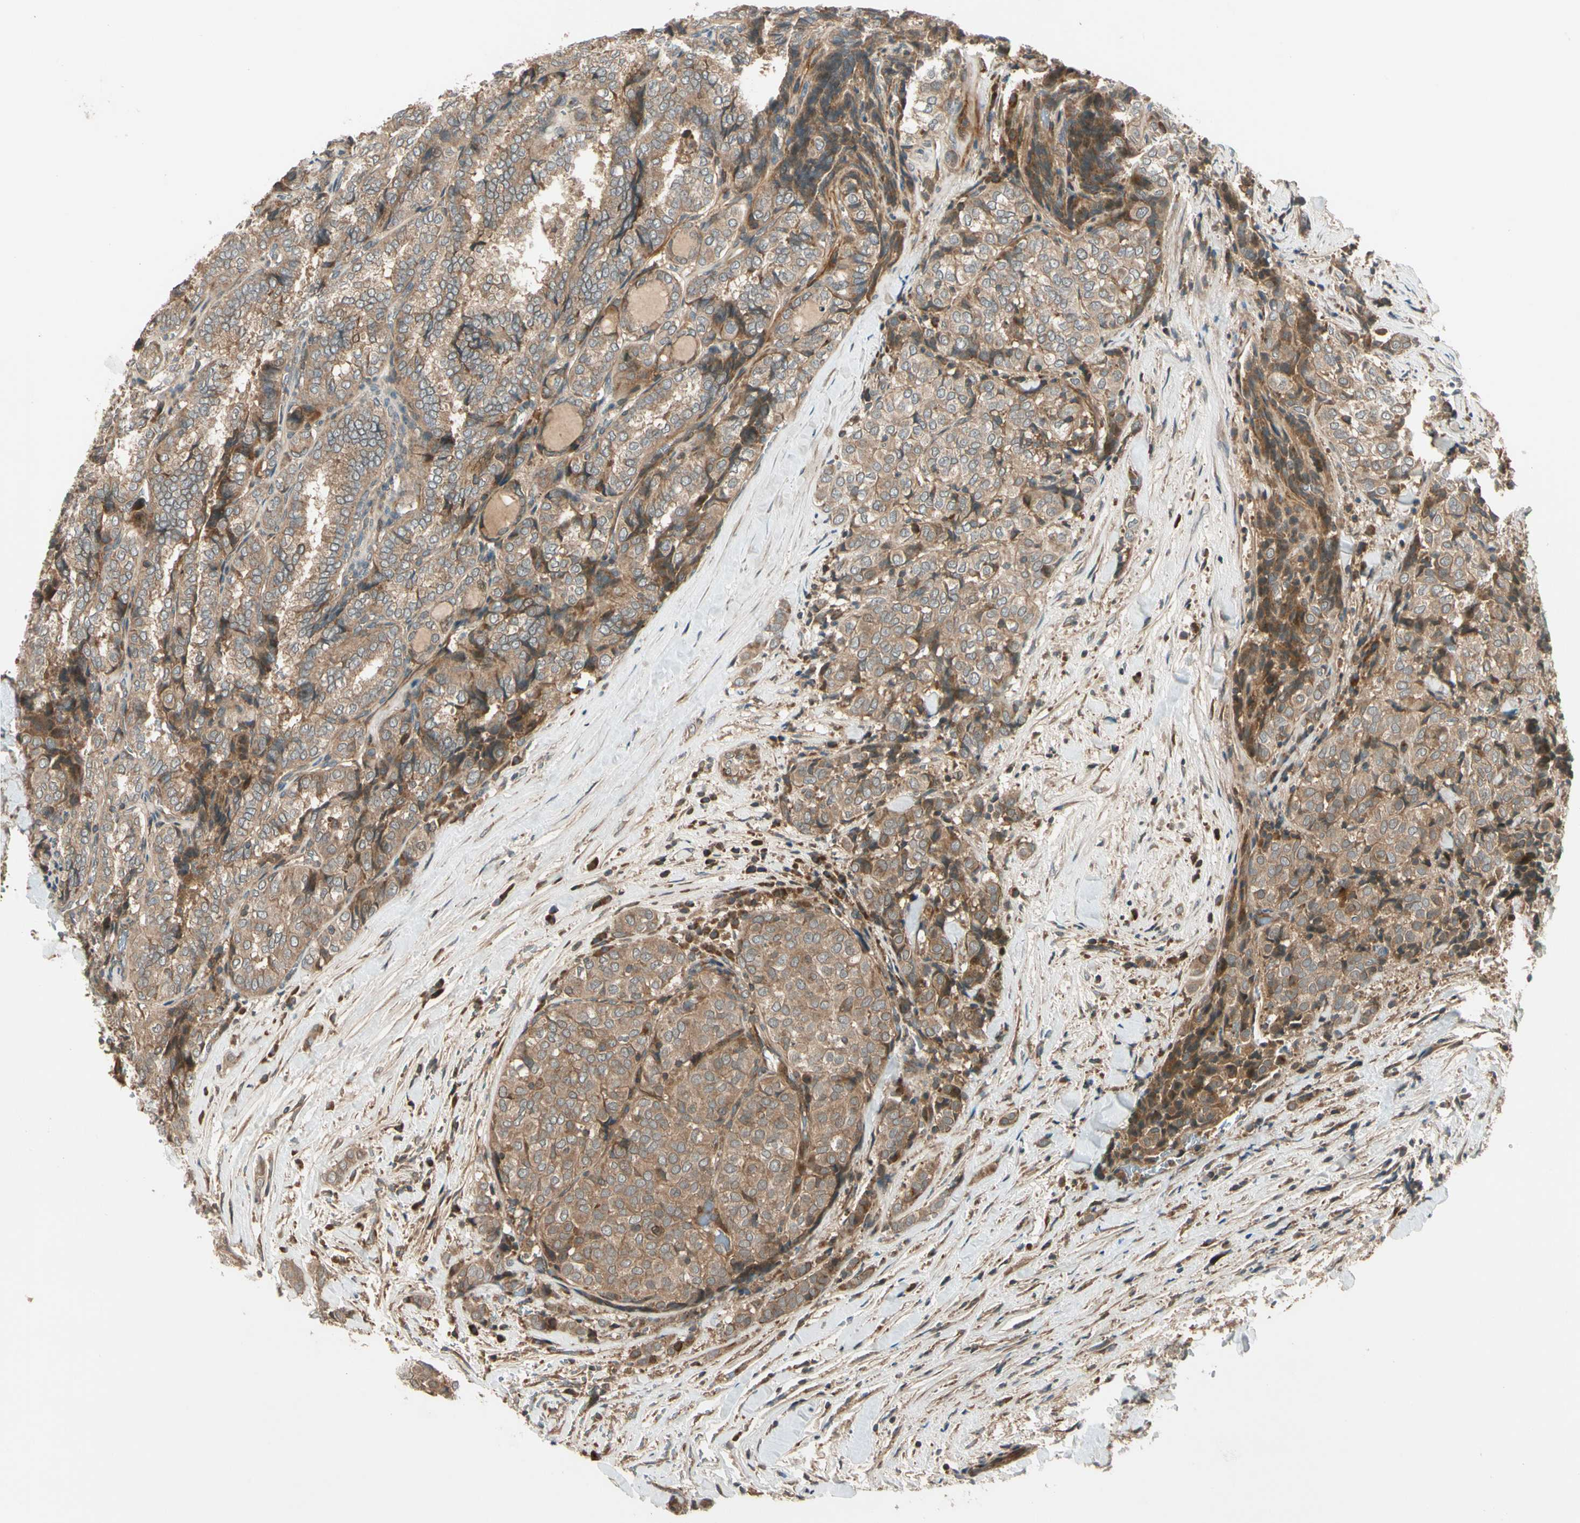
{"staining": {"intensity": "moderate", "quantity": ">75%", "location": "cytoplasmic/membranous"}, "tissue": "thyroid cancer", "cell_type": "Tumor cells", "image_type": "cancer", "snomed": [{"axis": "morphology", "description": "Normal tissue, NOS"}, {"axis": "morphology", "description": "Papillary adenocarcinoma, NOS"}, {"axis": "topography", "description": "Thyroid gland"}], "caption": "Immunohistochemistry staining of thyroid cancer (papillary adenocarcinoma), which demonstrates medium levels of moderate cytoplasmic/membranous staining in approximately >75% of tumor cells indicating moderate cytoplasmic/membranous protein positivity. The staining was performed using DAB (3,3'-diaminobenzidine) (brown) for protein detection and nuclei were counterstained in hematoxylin (blue).", "gene": "ACVR1C", "patient": {"sex": "female", "age": 30}}